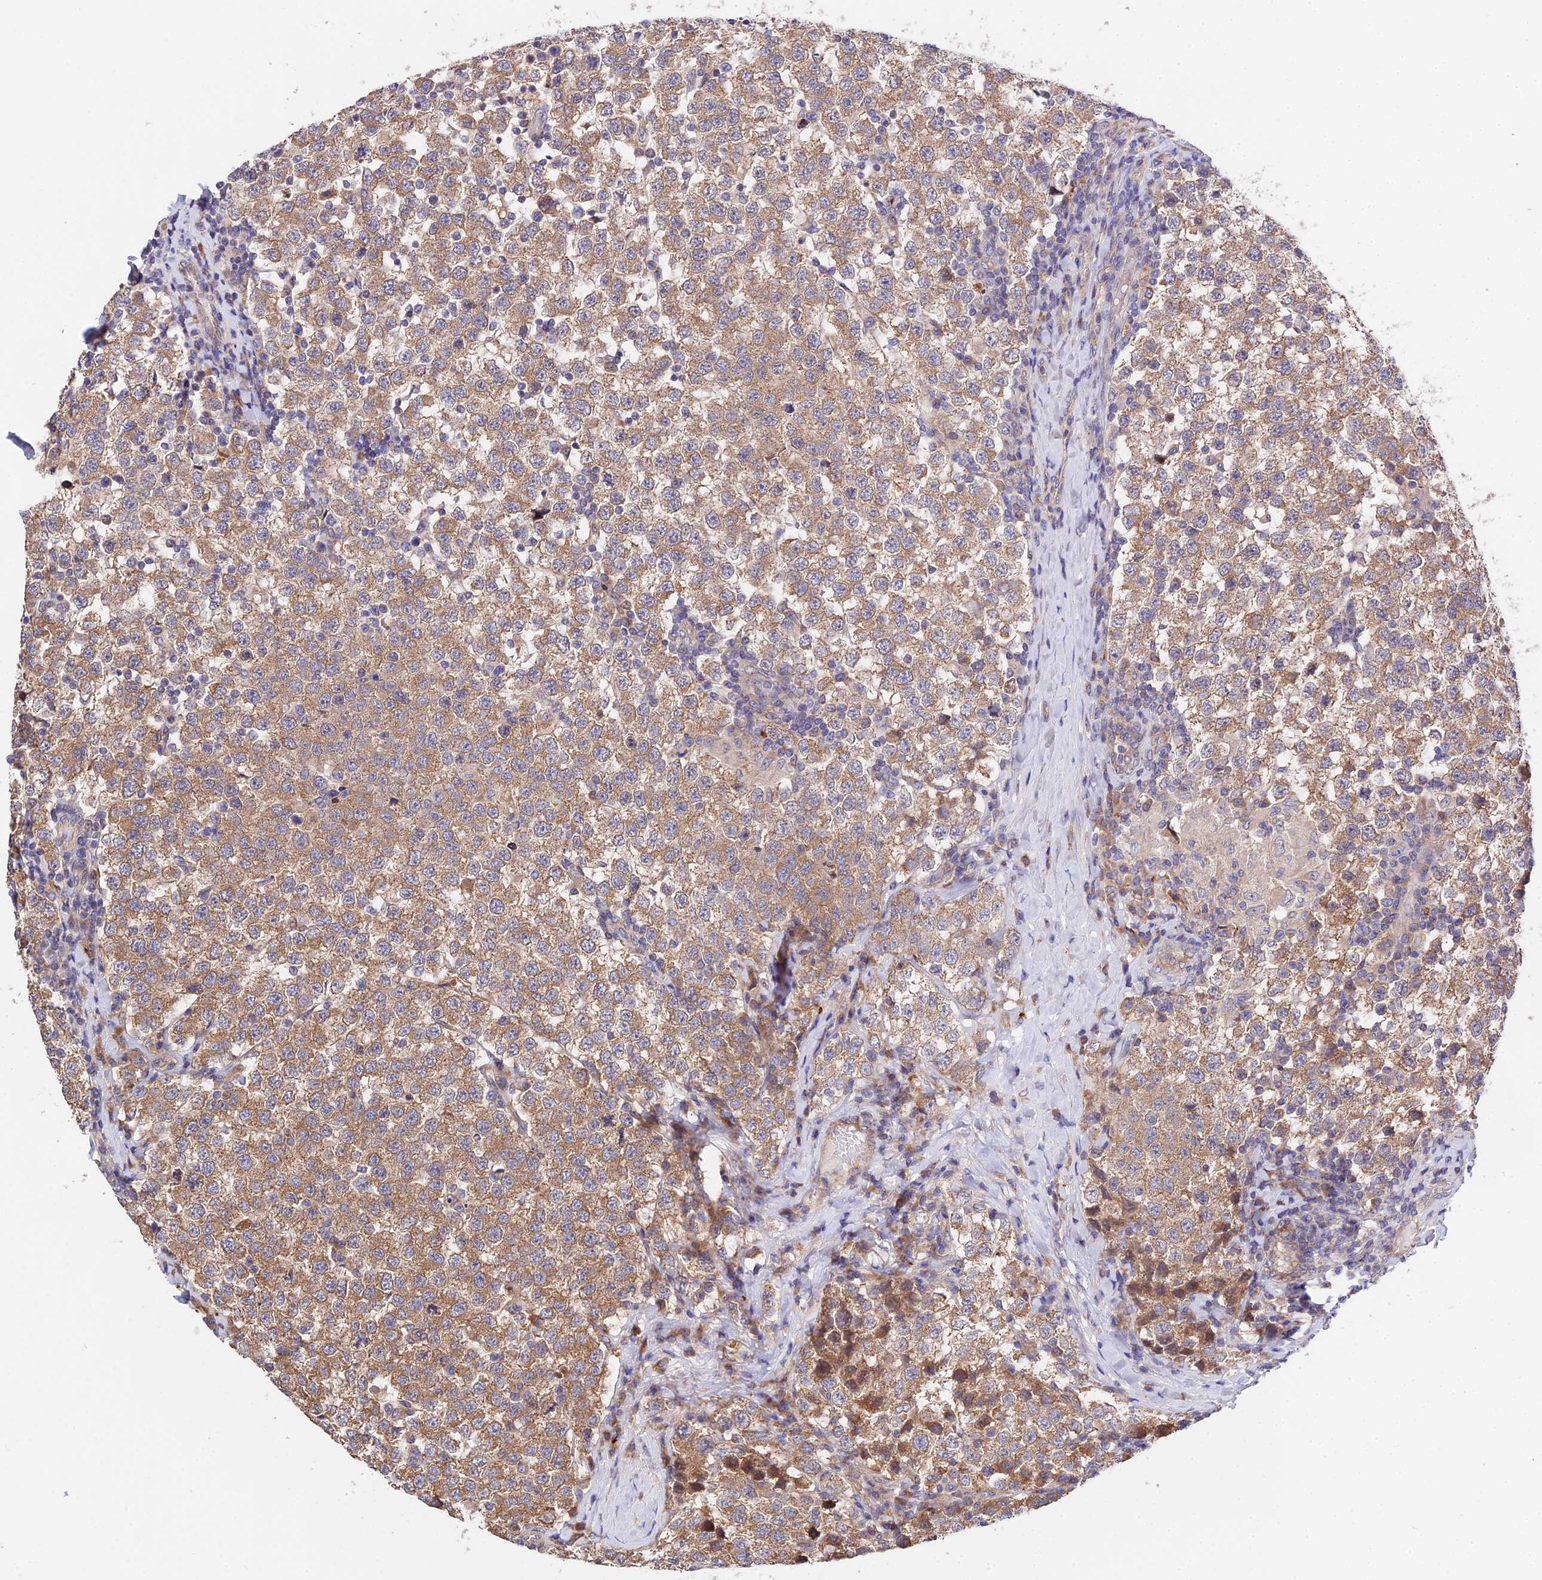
{"staining": {"intensity": "moderate", "quantity": ">75%", "location": "cytoplasmic/membranous"}, "tissue": "testis cancer", "cell_type": "Tumor cells", "image_type": "cancer", "snomed": [{"axis": "morphology", "description": "Seminoma, NOS"}, {"axis": "topography", "description": "Testis"}], "caption": "IHC of testis cancer (seminoma) exhibits medium levels of moderate cytoplasmic/membranous staining in approximately >75% of tumor cells. The protein is shown in brown color, while the nuclei are stained blue.", "gene": "CDC37L1", "patient": {"sex": "male", "age": 34}}